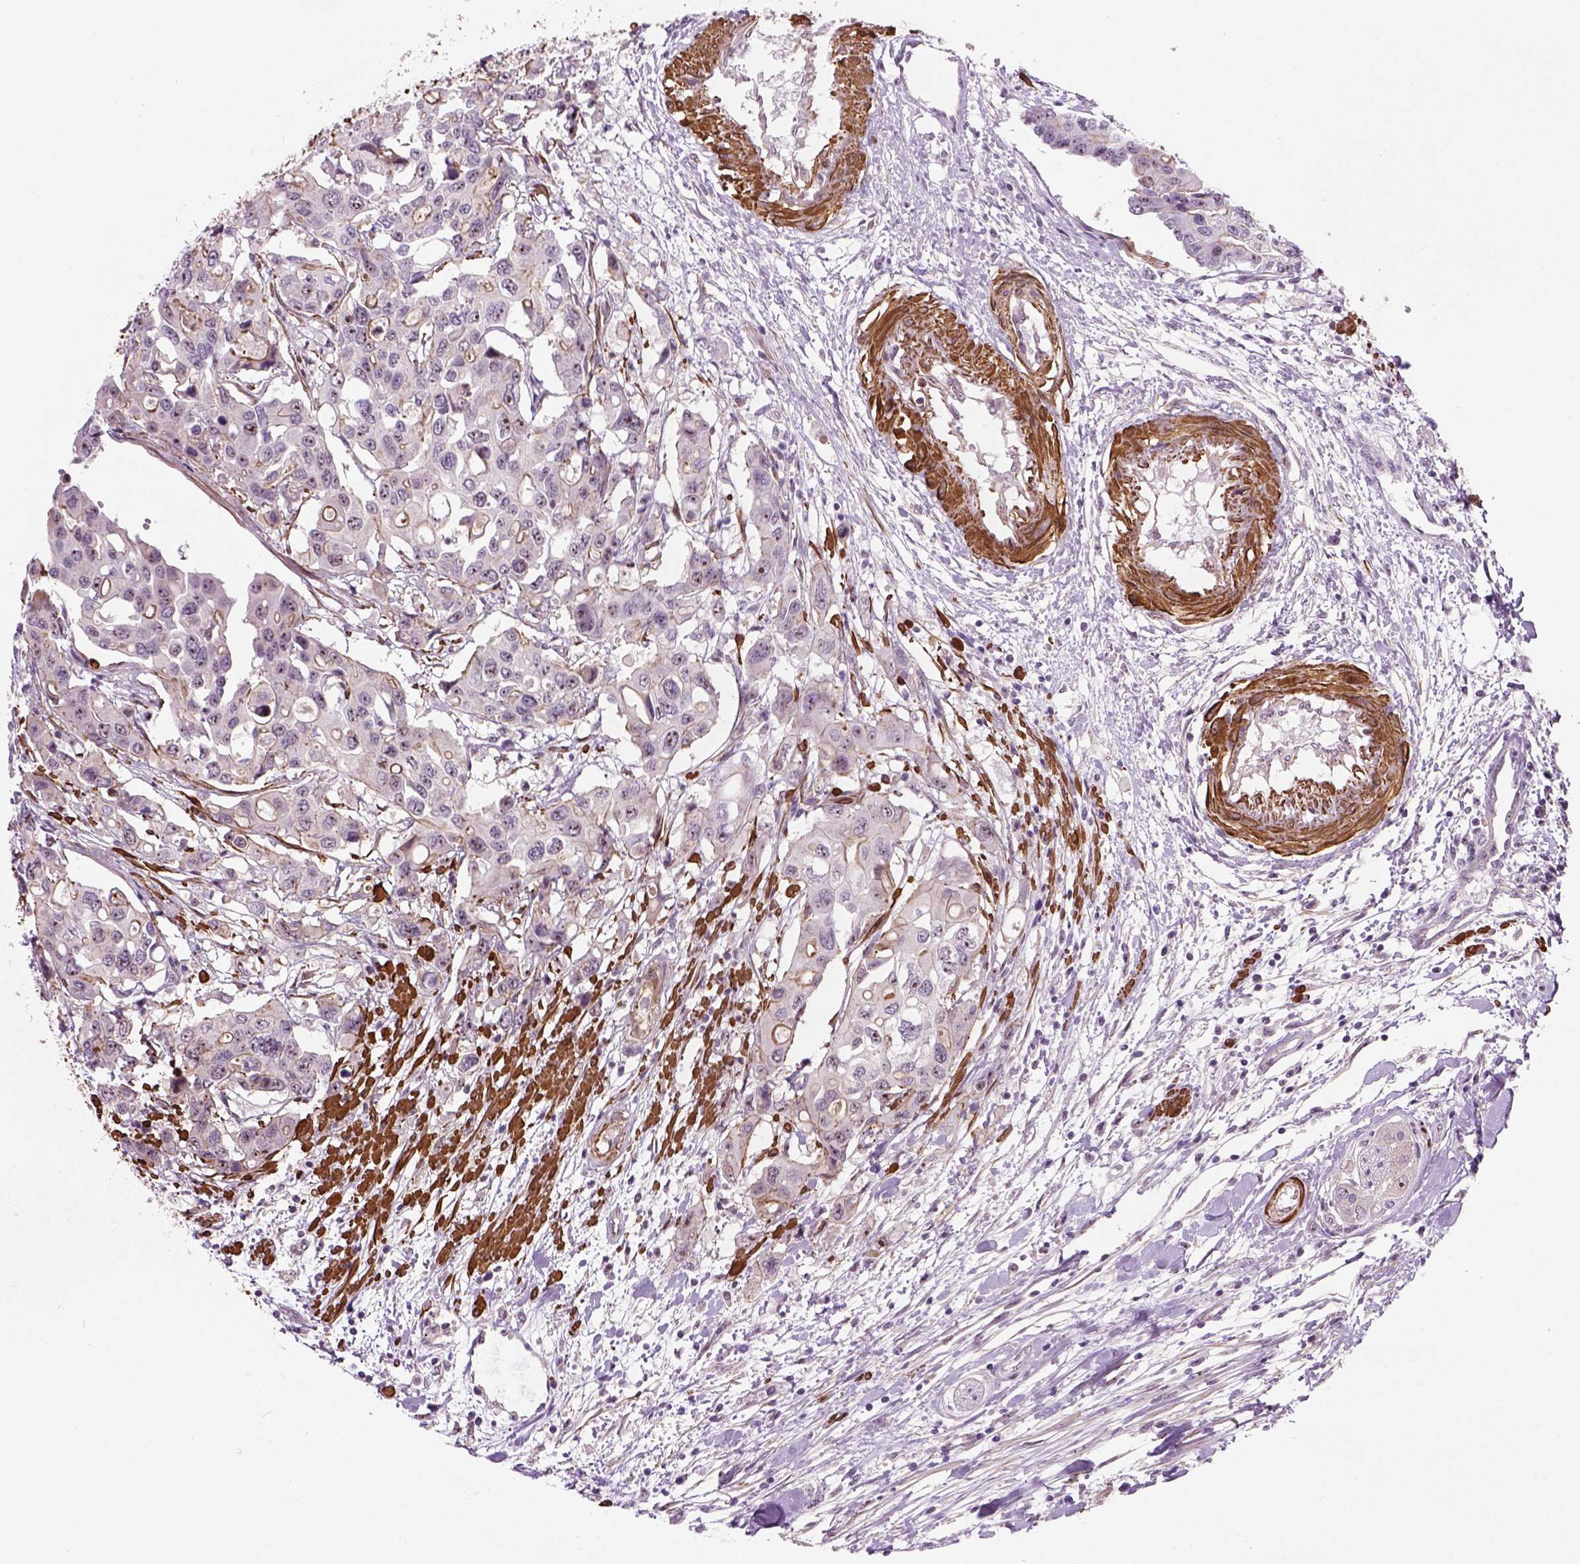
{"staining": {"intensity": "weak", "quantity": "<25%", "location": "nuclear"}, "tissue": "colorectal cancer", "cell_type": "Tumor cells", "image_type": "cancer", "snomed": [{"axis": "morphology", "description": "Adenocarcinoma, NOS"}, {"axis": "topography", "description": "Colon"}], "caption": "A high-resolution histopathology image shows immunohistochemistry (IHC) staining of colorectal cancer (adenocarcinoma), which displays no significant expression in tumor cells.", "gene": "RRS1", "patient": {"sex": "male", "age": 77}}